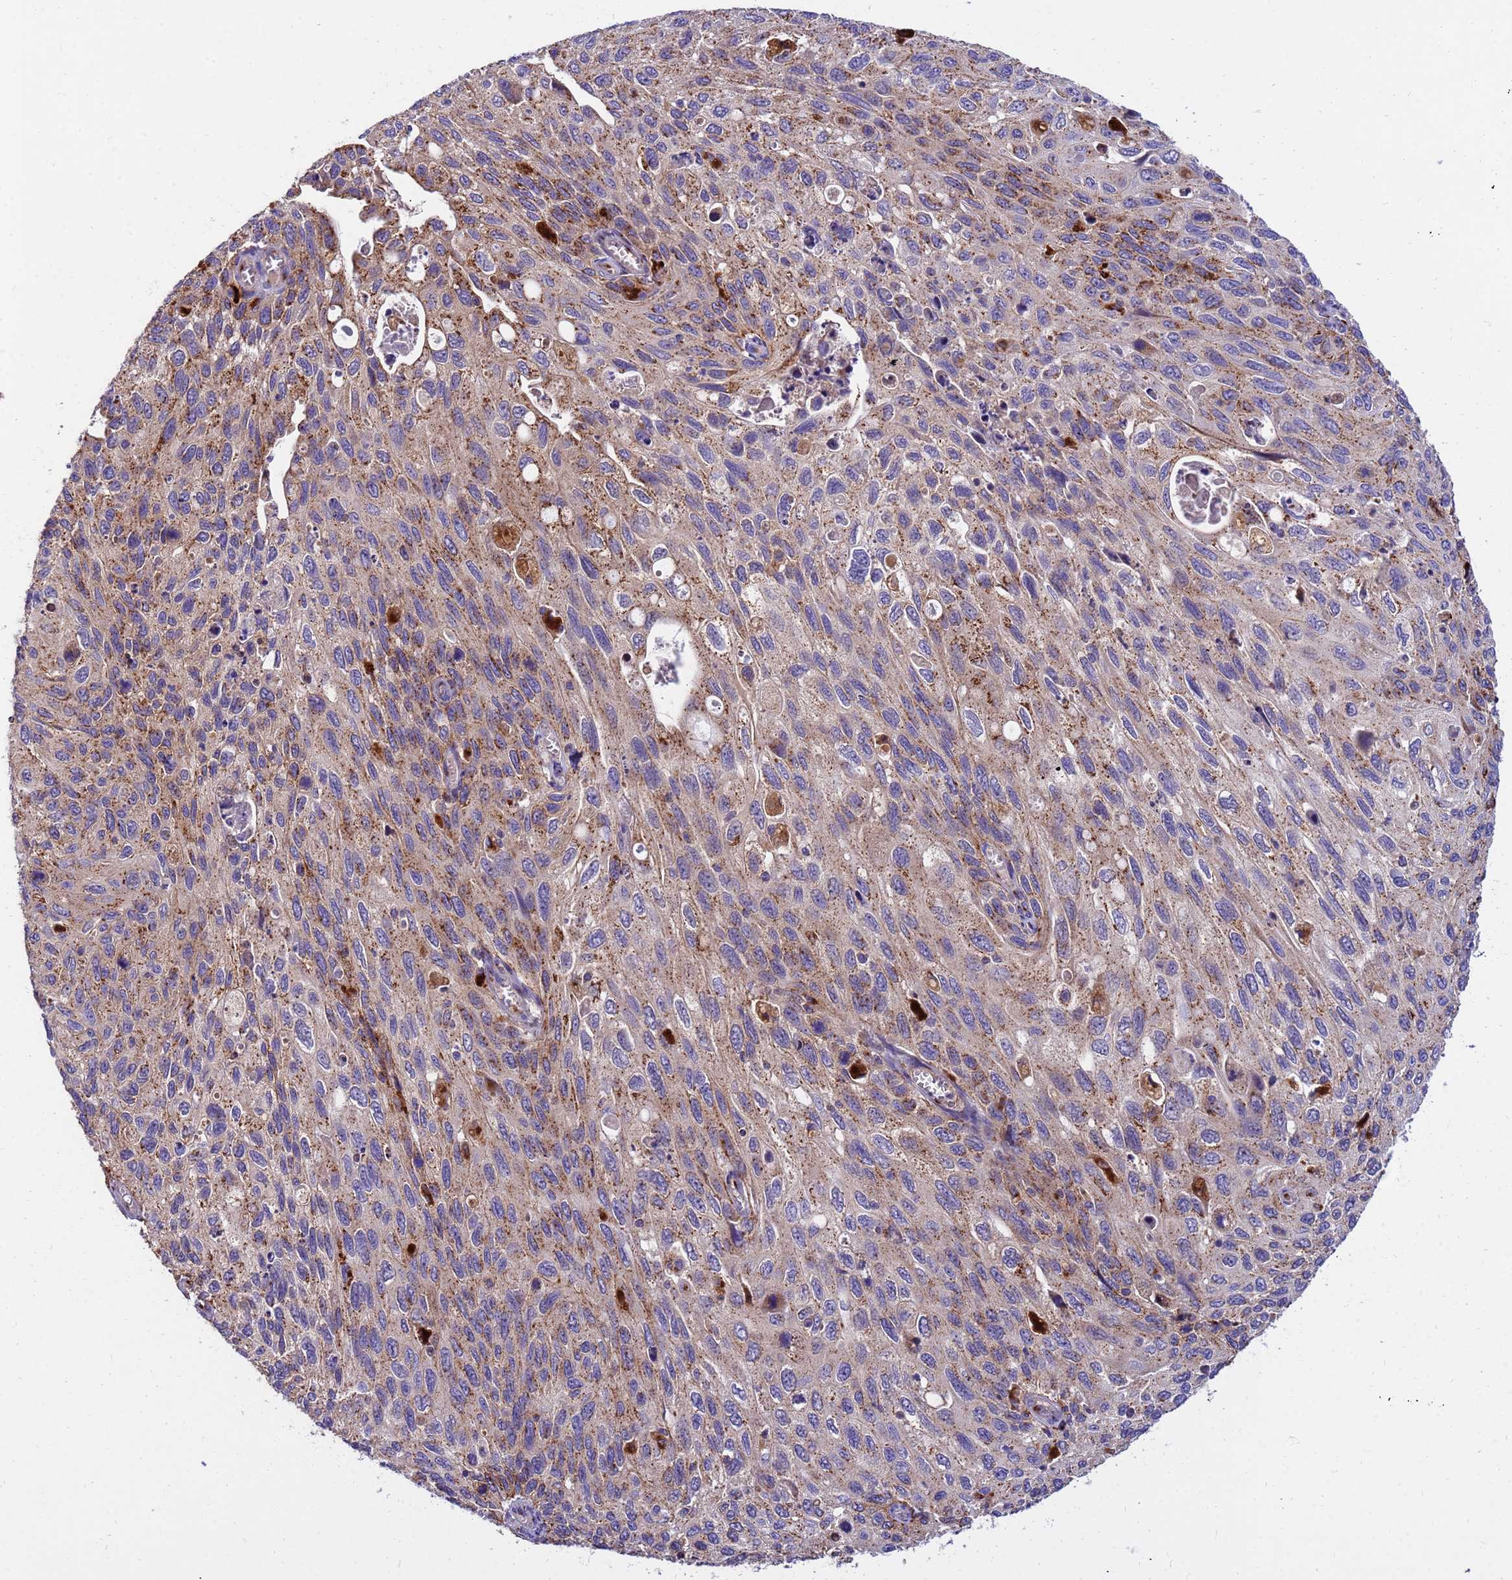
{"staining": {"intensity": "moderate", "quantity": ">75%", "location": "cytoplasmic/membranous"}, "tissue": "cervical cancer", "cell_type": "Tumor cells", "image_type": "cancer", "snomed": [{"axis": "morphology", "description": "Squamous cell carcinoma, NOS"}, {"axis": "topography", "description": "Cervix"}], "caption": "Tumor cells display moderate cytoplasmic/membranous positivity in approximately >75% of cells in cervical cancer.", "gene": "HPS3", "patient": {"sex": "female", "age": 70}}